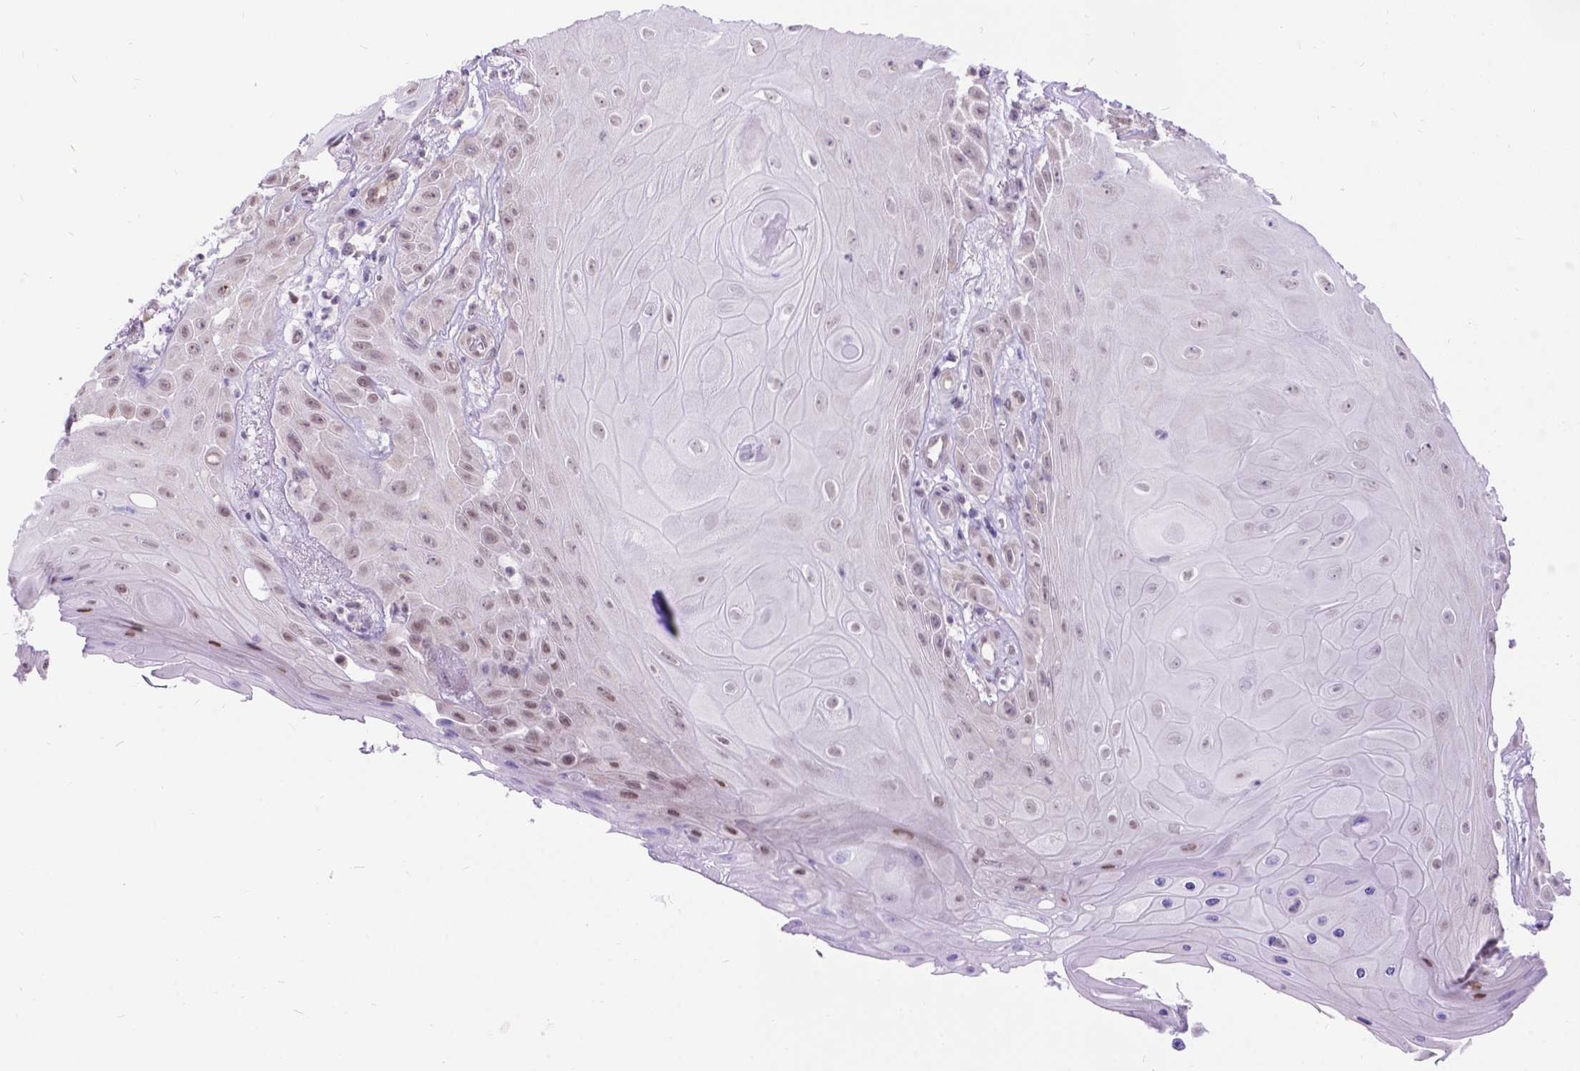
{"staining": {"intensity": "weak", "quantity": "25%-75%", "location": "nuclear"}, "tissue": "skin cancer", "cell_type": "Tumor cells", "image_type": "cancer", "snomed": [{"axis": "morphology", "description": "Squamous cell carcinoma, NOS"}, {"axis": "topography", "description": "Skin"}], "caption": "Tumor cells reveal weak nuclear staining in approximately 25%-75% of cells in skin squamous cell carcinoma.", "gene": "FAM124B", "patient": {"sex": "male", "age": 62}}